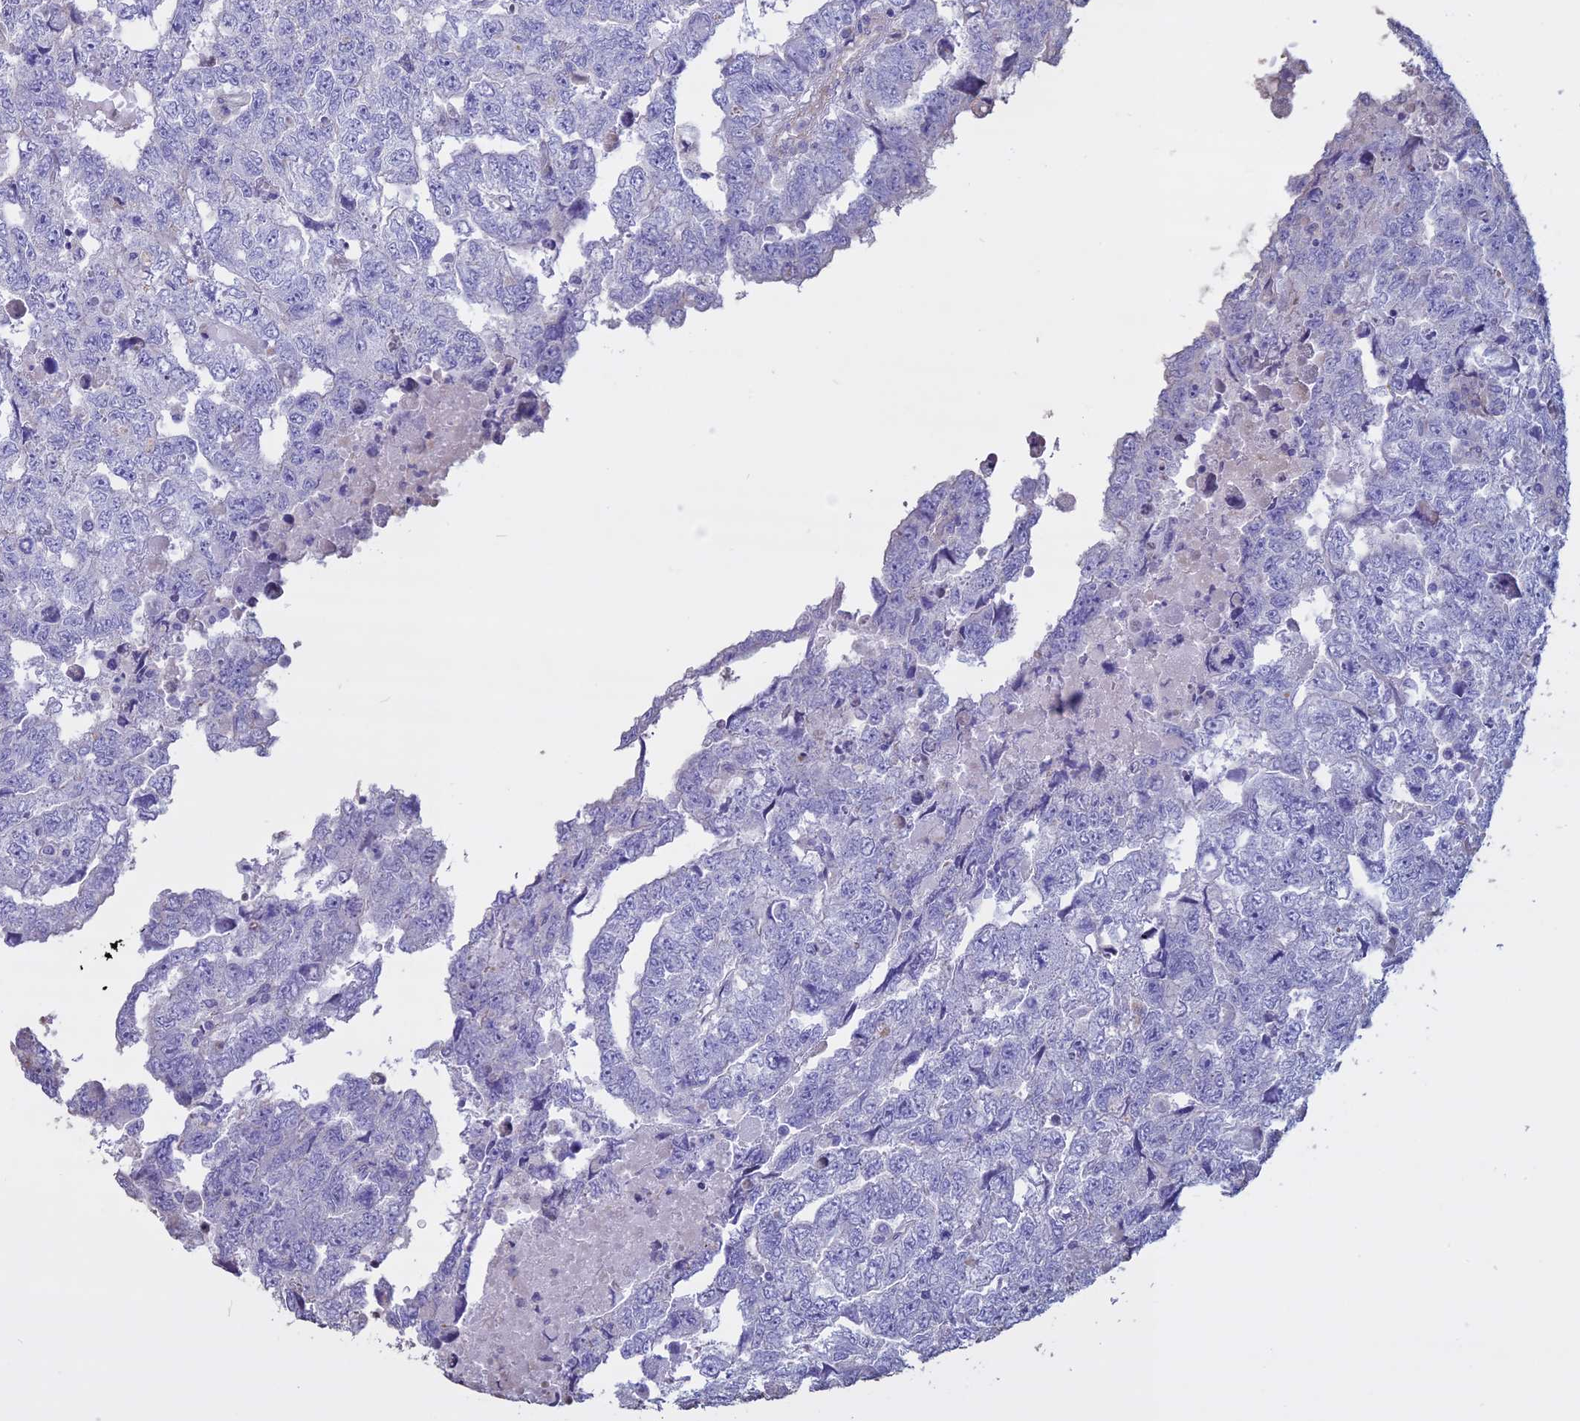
{"staining": {"intensity": "negative", "quantity": "none", "location": "none"}, "tissue": "testis cancer", "cell_type": "Tumor cells", "image_type": "cancer", "snomed": [{"axis": "morphology", "description": "Carcinoma, Embryonal, NOS"}, {"axis": "topography", "description": "Testis"}], "caption": "Protein analysis of testis cancer exhibits no significant positivity in tumor cells.", "gene": "CCDC148", "patient": {"sex": "male", "age": 36}}